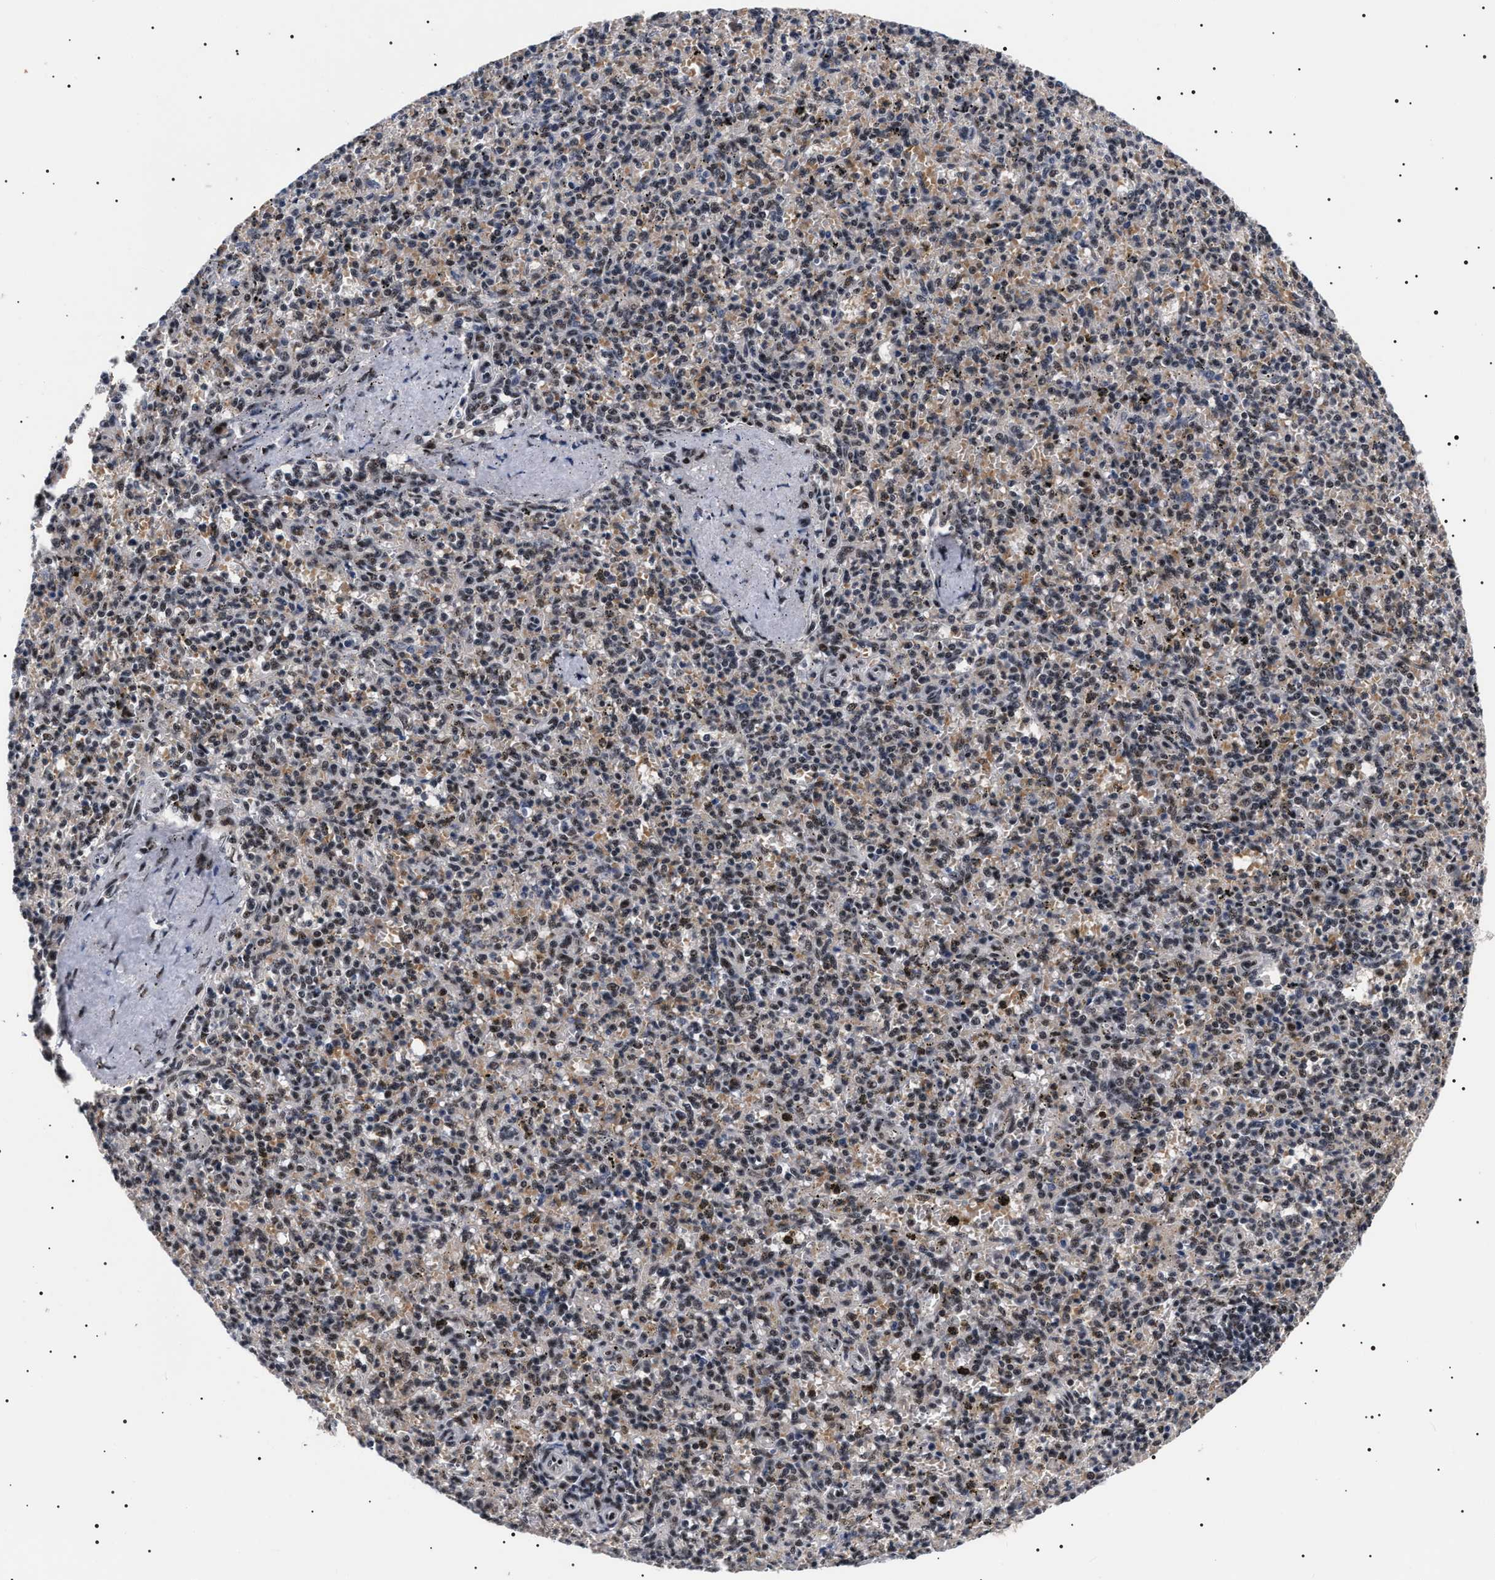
{"staining": {"intensity": "moderate", "quantity": "25%-75%", "location": "nuclear"}, "tissue": "spleen", "cell_type": "Cells in red pulp", "image_type": "normal", "snomed": [{"axis": "morphology", "description": "Normal tissue, NOS"}, {"axis": "topography", "description": "Spleen"}], "caption": "This micrograph shows immunohistochemistry staining of benign human spleen, with medium moderate nuclear expression in approximately 25%-75% of cells in red pulp.", "gene": "CAAP1", "patient": {"sex": "male", "age": 72}}